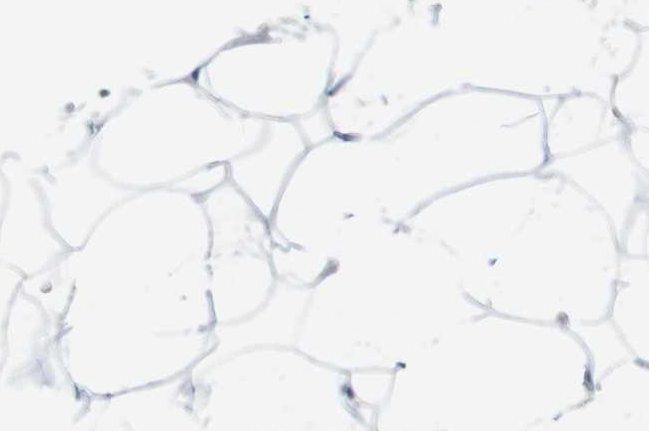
{"staining": {"intensity": "negative", "quantity": "none", "location": "none"}, "tissue": "adipose tissue", "cell_type": "Adipocytes", "image_type": "normal", "snomed": [{"axis": "morphology", "description": "Normal tissue, NOS"}, {"axis": "topography", "description": "Breast"}, {"axis": "topography", "description": "Adipose tissue"}], "caption": "Immunohistochemistry (IHC) of unremarkable adipose tissue reveals no staining in adipocytes. (DAB (3,3'-diaminobenzidine) immunohistochemistry (IHC), high magnification).", "gene": "BRD4", "patient": {"sex": "female", "age": 25}}